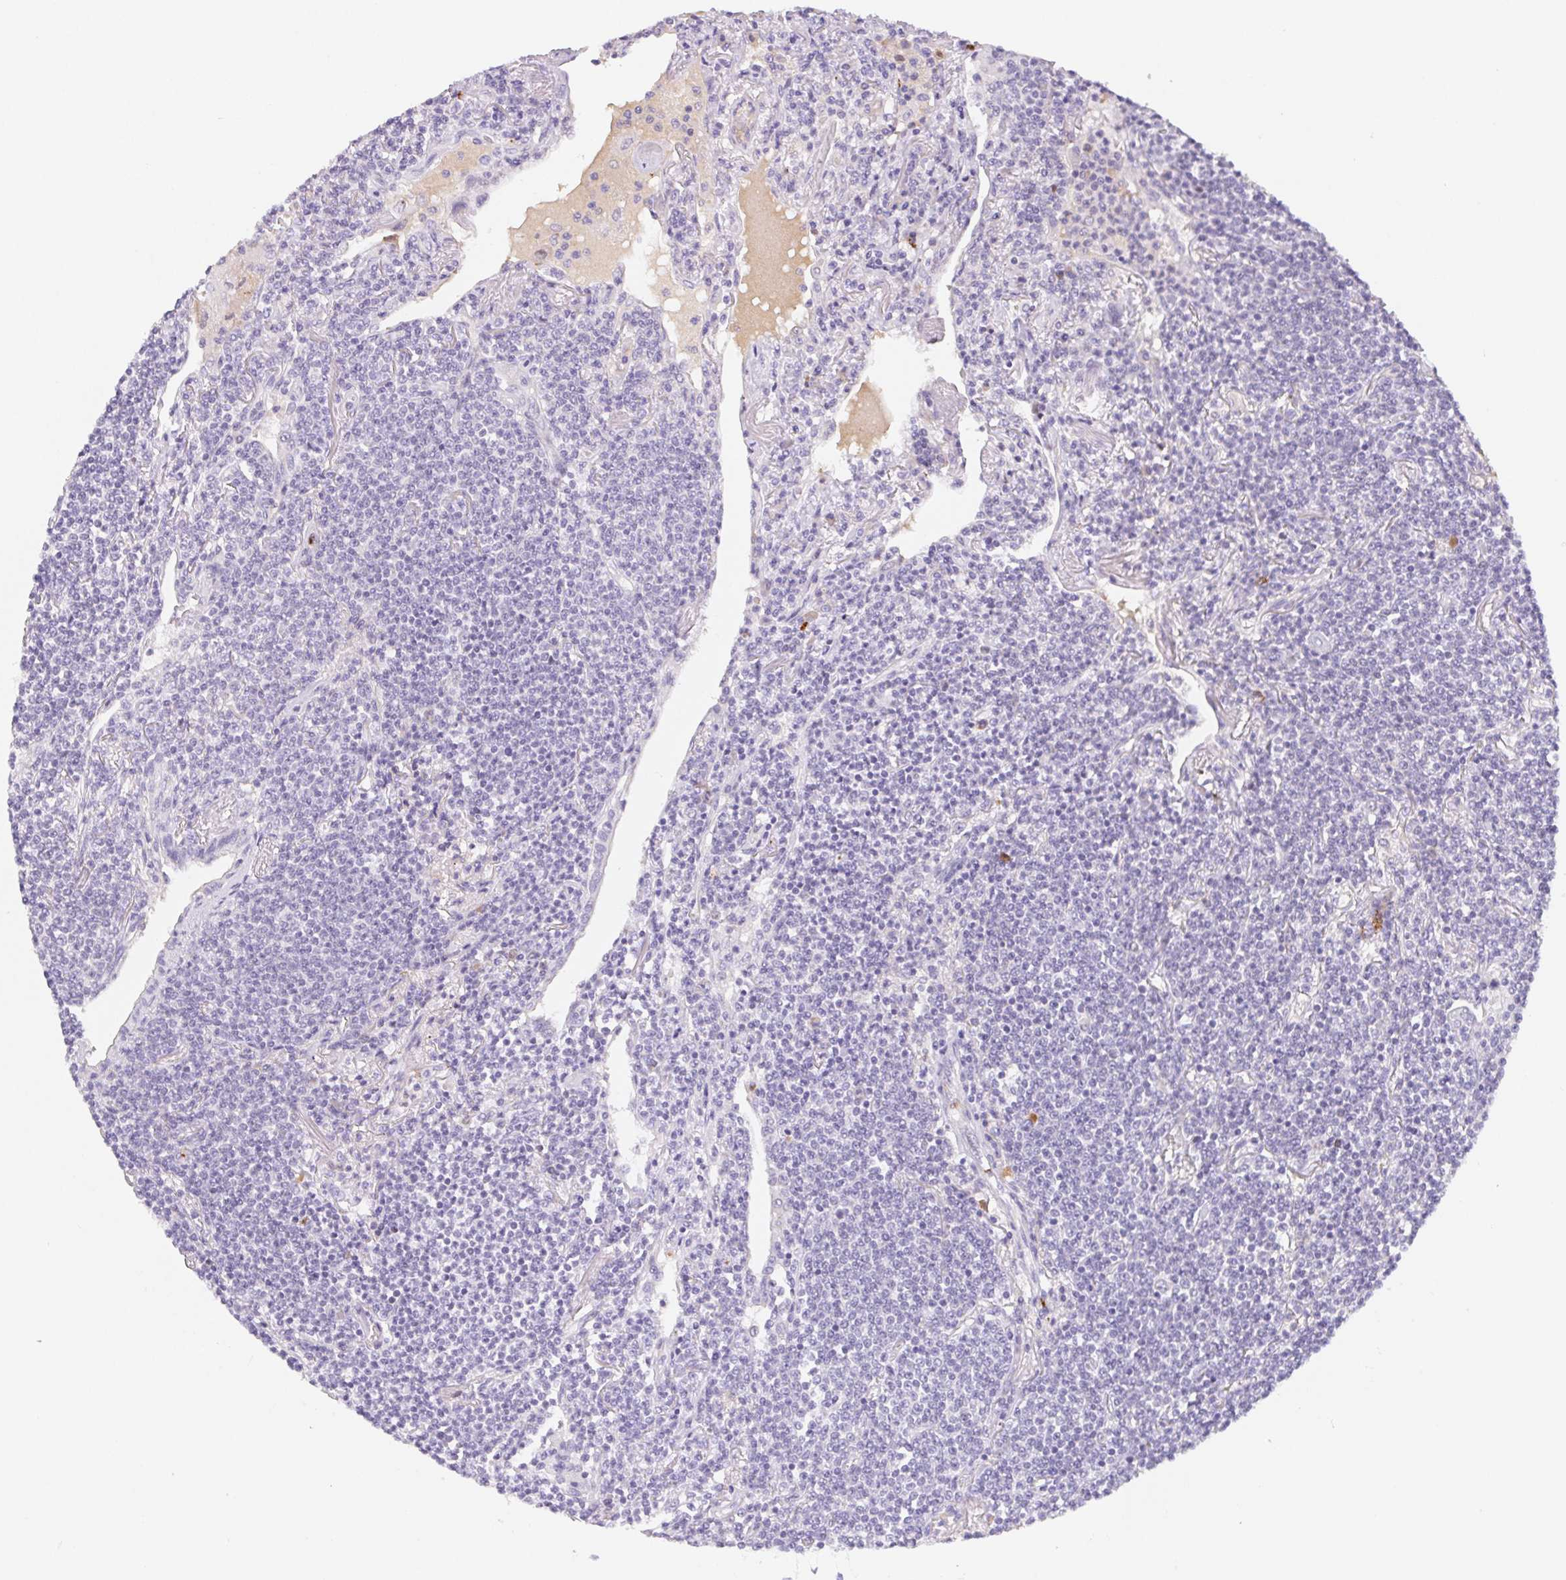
{"staining": {"intensity": "negative", "quantity": "none", "location": "none"}, "tissue": "lymphoma", "cell_type": "Tumor cells", "image_type": "cancer", "snomed": [{"axis": "morphology", "description": "Malignant lymphoma, non-Hodgkin's type, Low grade"}, {"axis": "topography", "description": "Lung"}], "caption": "An IHC image of low-grade malignant lymphoma, non-Hodgkin's type is shown. There is no staining in tumor cells of low-grade malignant lymphoma, non-Hodgkin's type. The staining is performed using DAB (3,3'-diaminobenzidine) brown chromogen with nuclei counter-stained in using hematoxylin.", "gene": "ITIH2", "patient": {"sex": "female", "age": 71}}